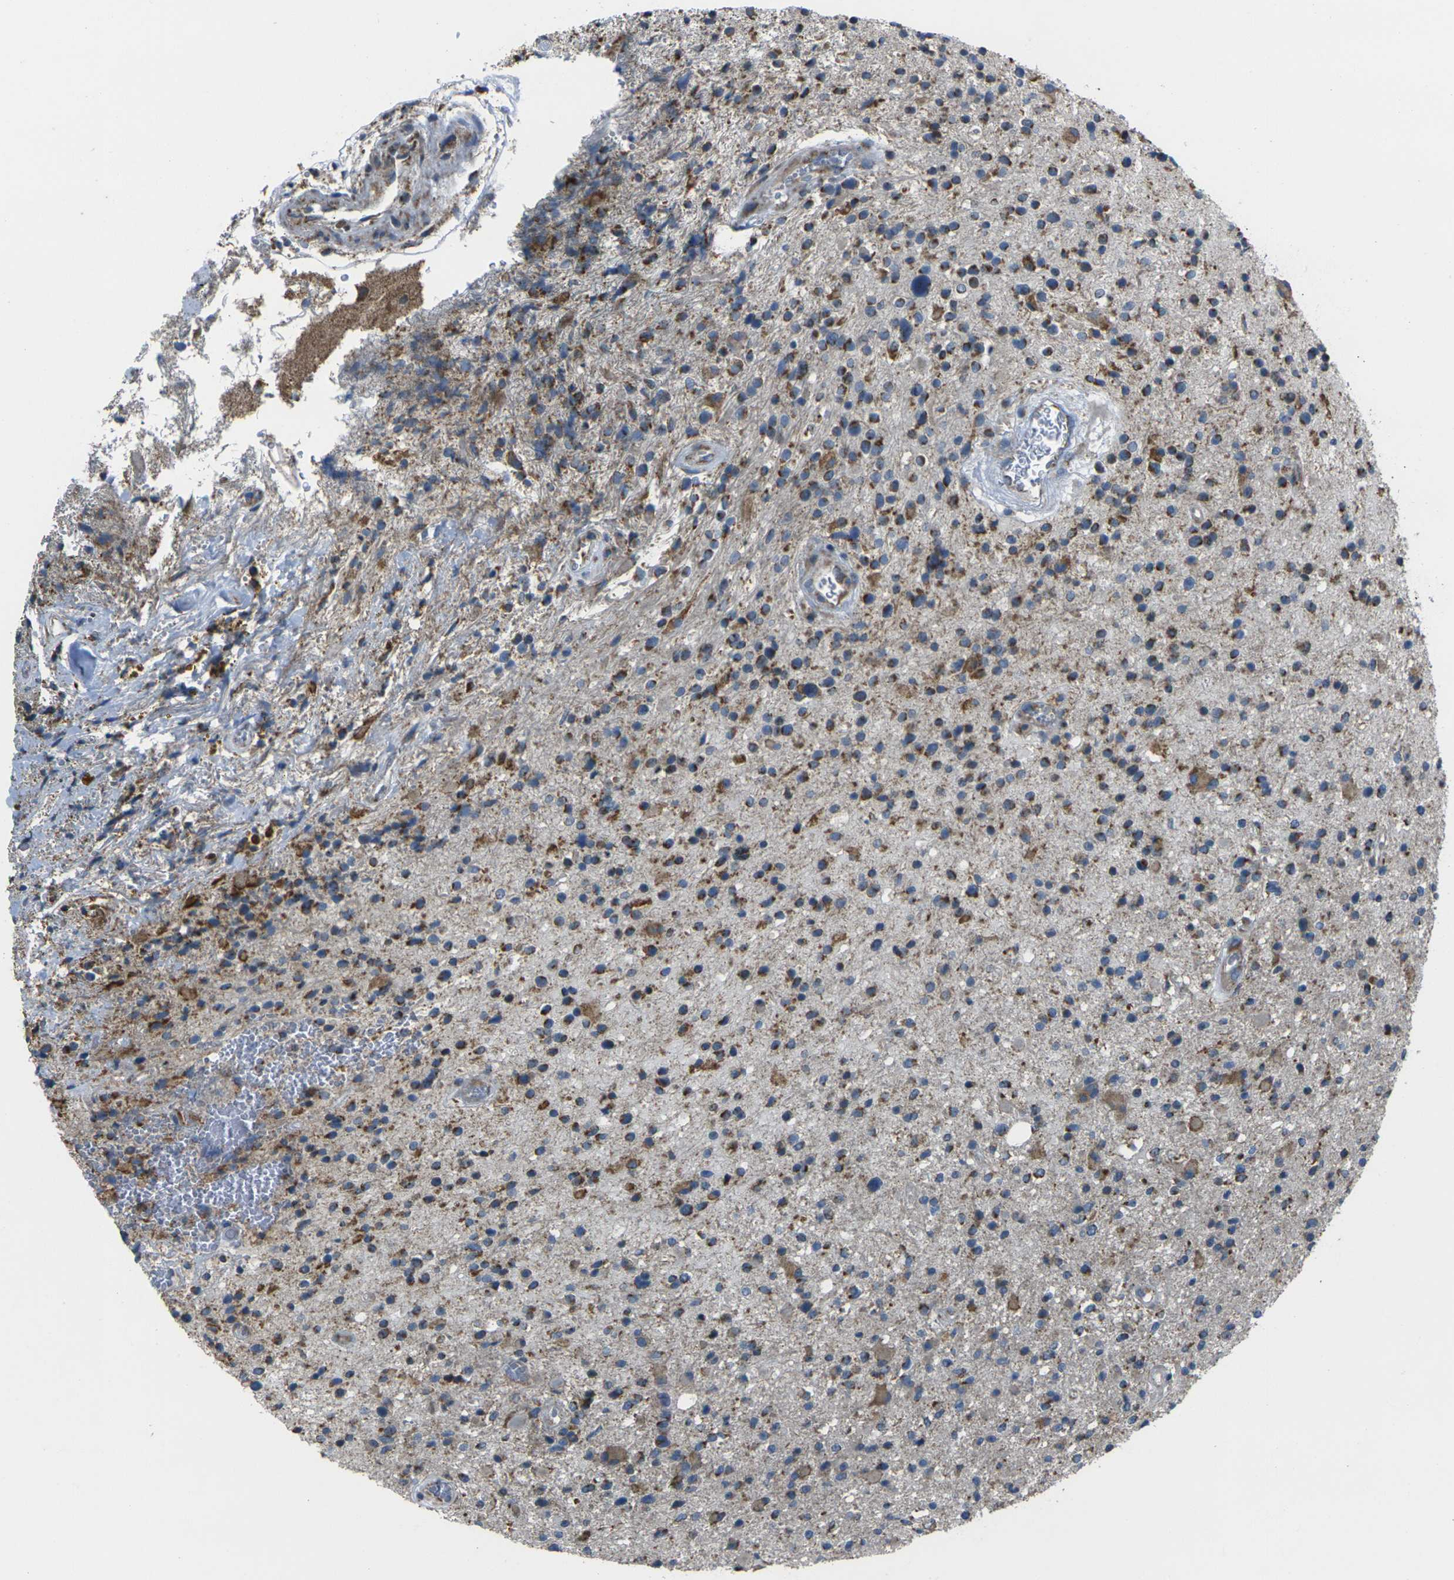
{"staining": {"intensity": "moderate", "quantity": "25%-75%", "location": "cytoplasmic/membranous"}, "tissue": "glioma", "cell_type": "Tumor cells", "image_type": "cancer", "snomed": [{"axis": "morphology", "description": "Glioma, malignant, High grade"}, {"axis": "topography", "description": "Brain"}], "caption": "Malignant high-grade glioma tissue reveals moderate cytoplasmic/membranous positivity in approximately 25%-75% of tumor cells", "gene": "TMEM120B", "patient": {"sex": "male", "age": 33}}